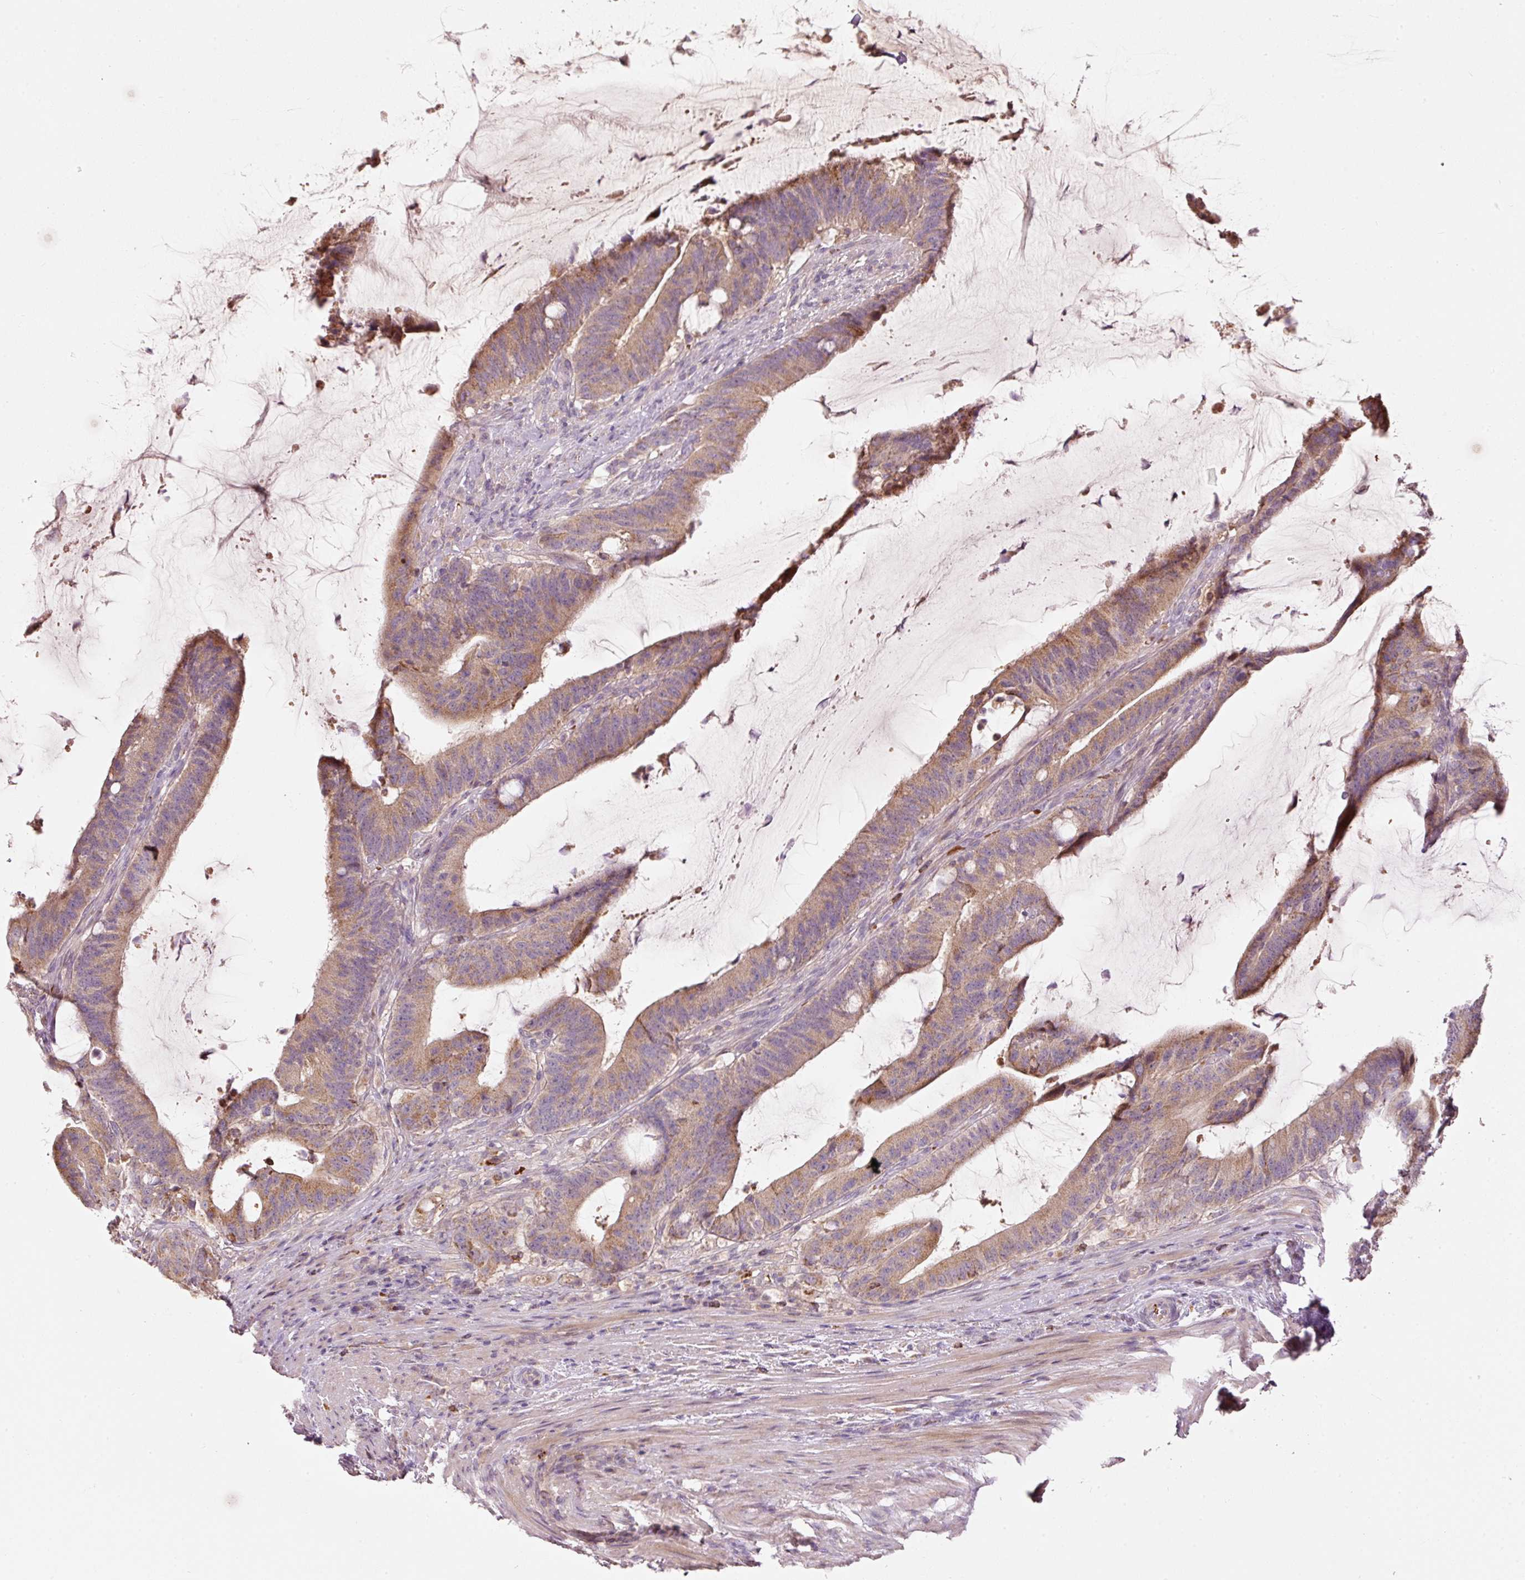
{"staining": {"intensity": "moderate", "quantity": ">75%", "location": "cytoplasmic/membranous"}, "tissue": "colorectal cancer", "cell_type": "Tumor cells", "image_type": "cancer", "snomed": [{"axis": "morphology", "description": "Adenocarcinoma, NOS"}, {"axis": "topography", "description": "Colon"}], "caption": "This image demonstrates immunohistochemistry (IHC) staining of human adenocarcinoma (colorectal), with medium moderate cytoplasmic/membranous positivity in about >75% of tumor cells.", "gene": "KLHL21", "patient": {"sex": "female", "age": 43}}